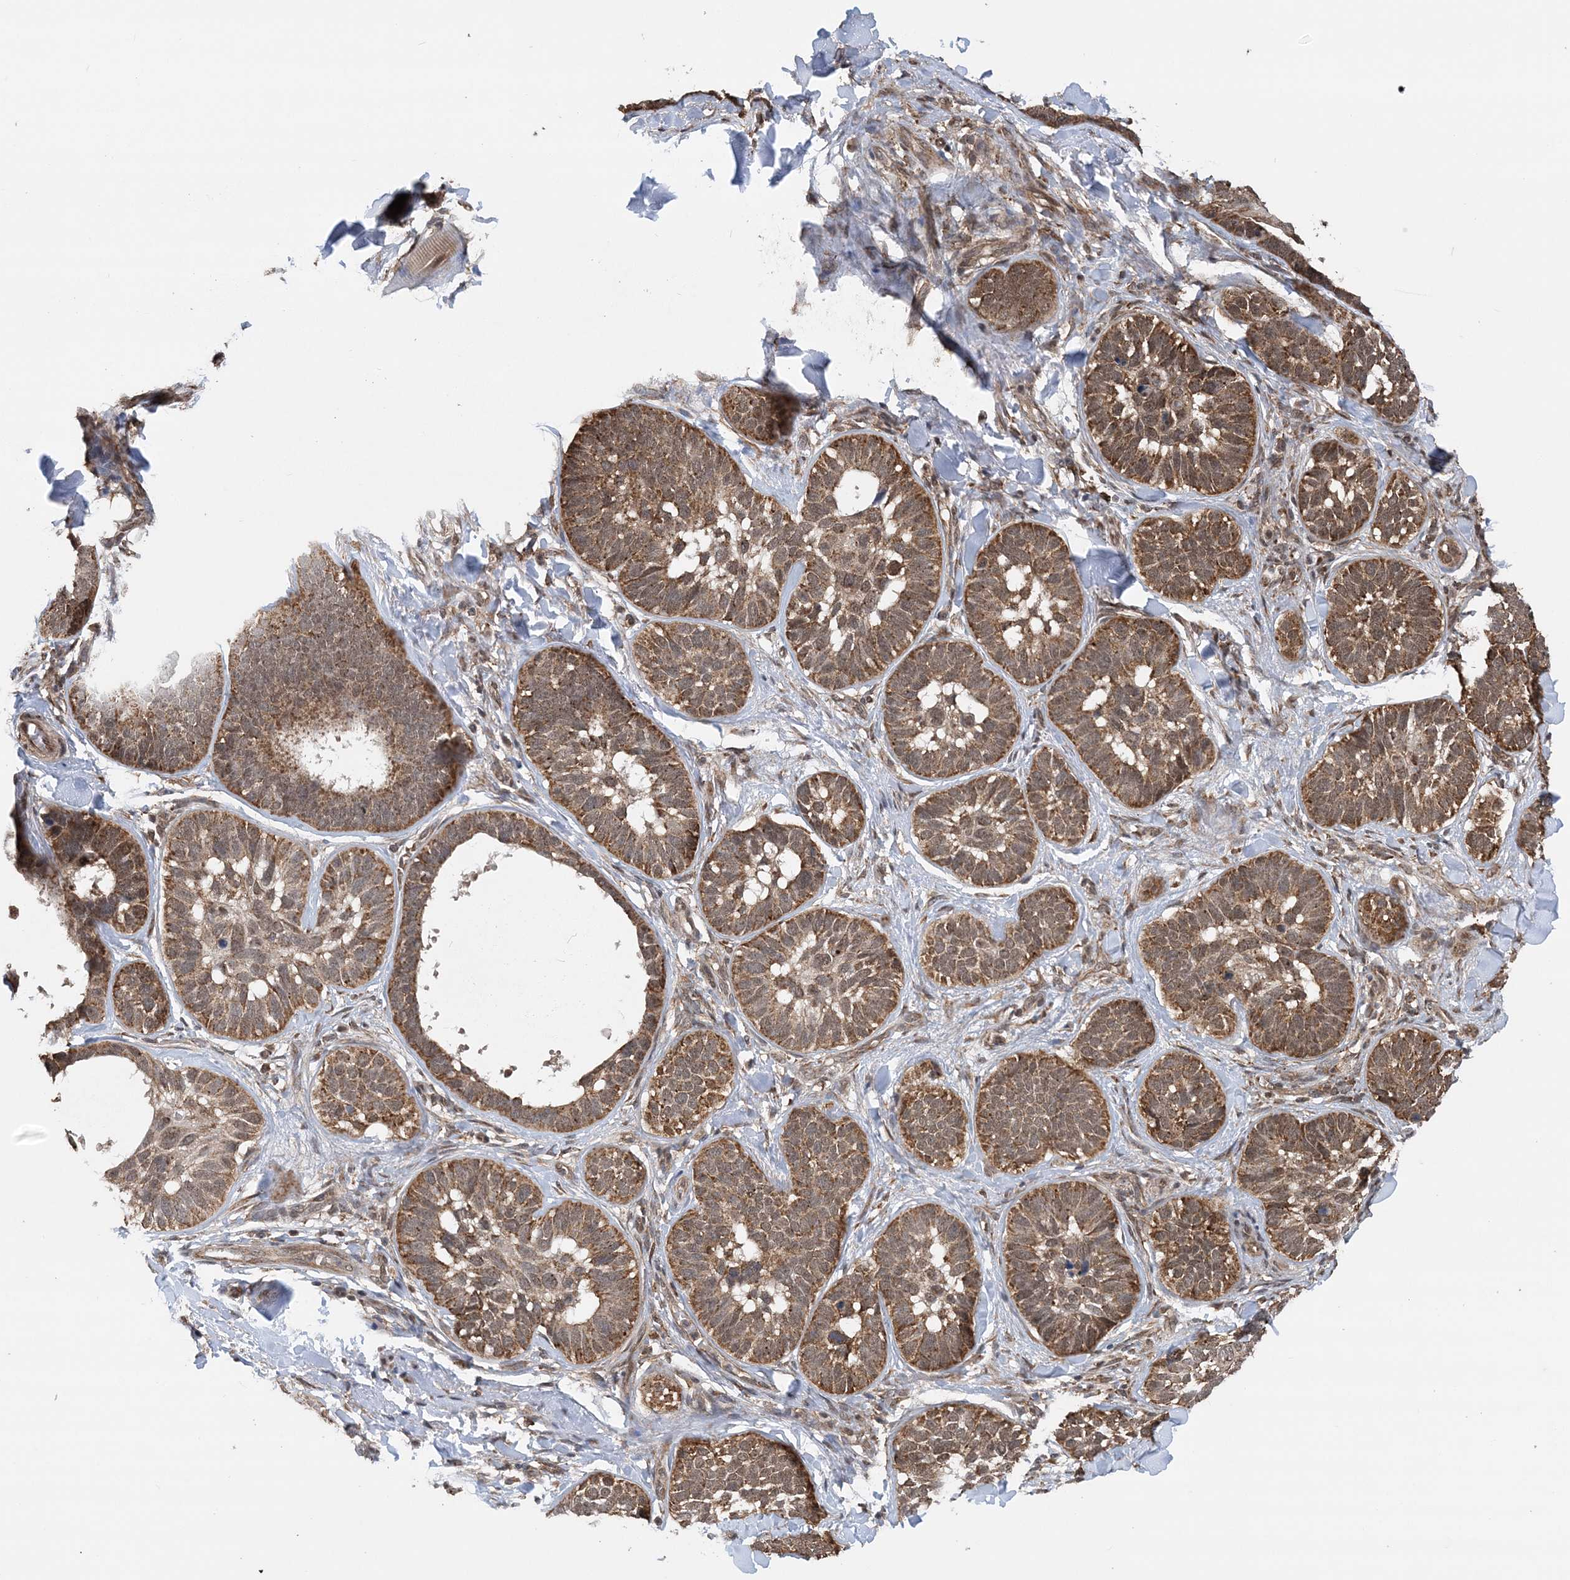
{"staining": {"intensity": "moderate", "quantity": ">75%", "location": "cytoplasmic/membranous"}, "tissue": "skin cancer", "cell_type": "Tumor cells", "image_type": "cancer", "snomed": [{"axis": "morphology", "description": "Basal cell carcinoma"}, {"axis": "topography", "description": "Skin"}], "caption": "Protein expression by immunohistochemistry (IHC) displays moderate cytoplasmic/membranous positivity in approximately >75% of tumor cells in skin cancer.", "gene": "PCBP1", "patient": {"sex": "male", "age": 62}}